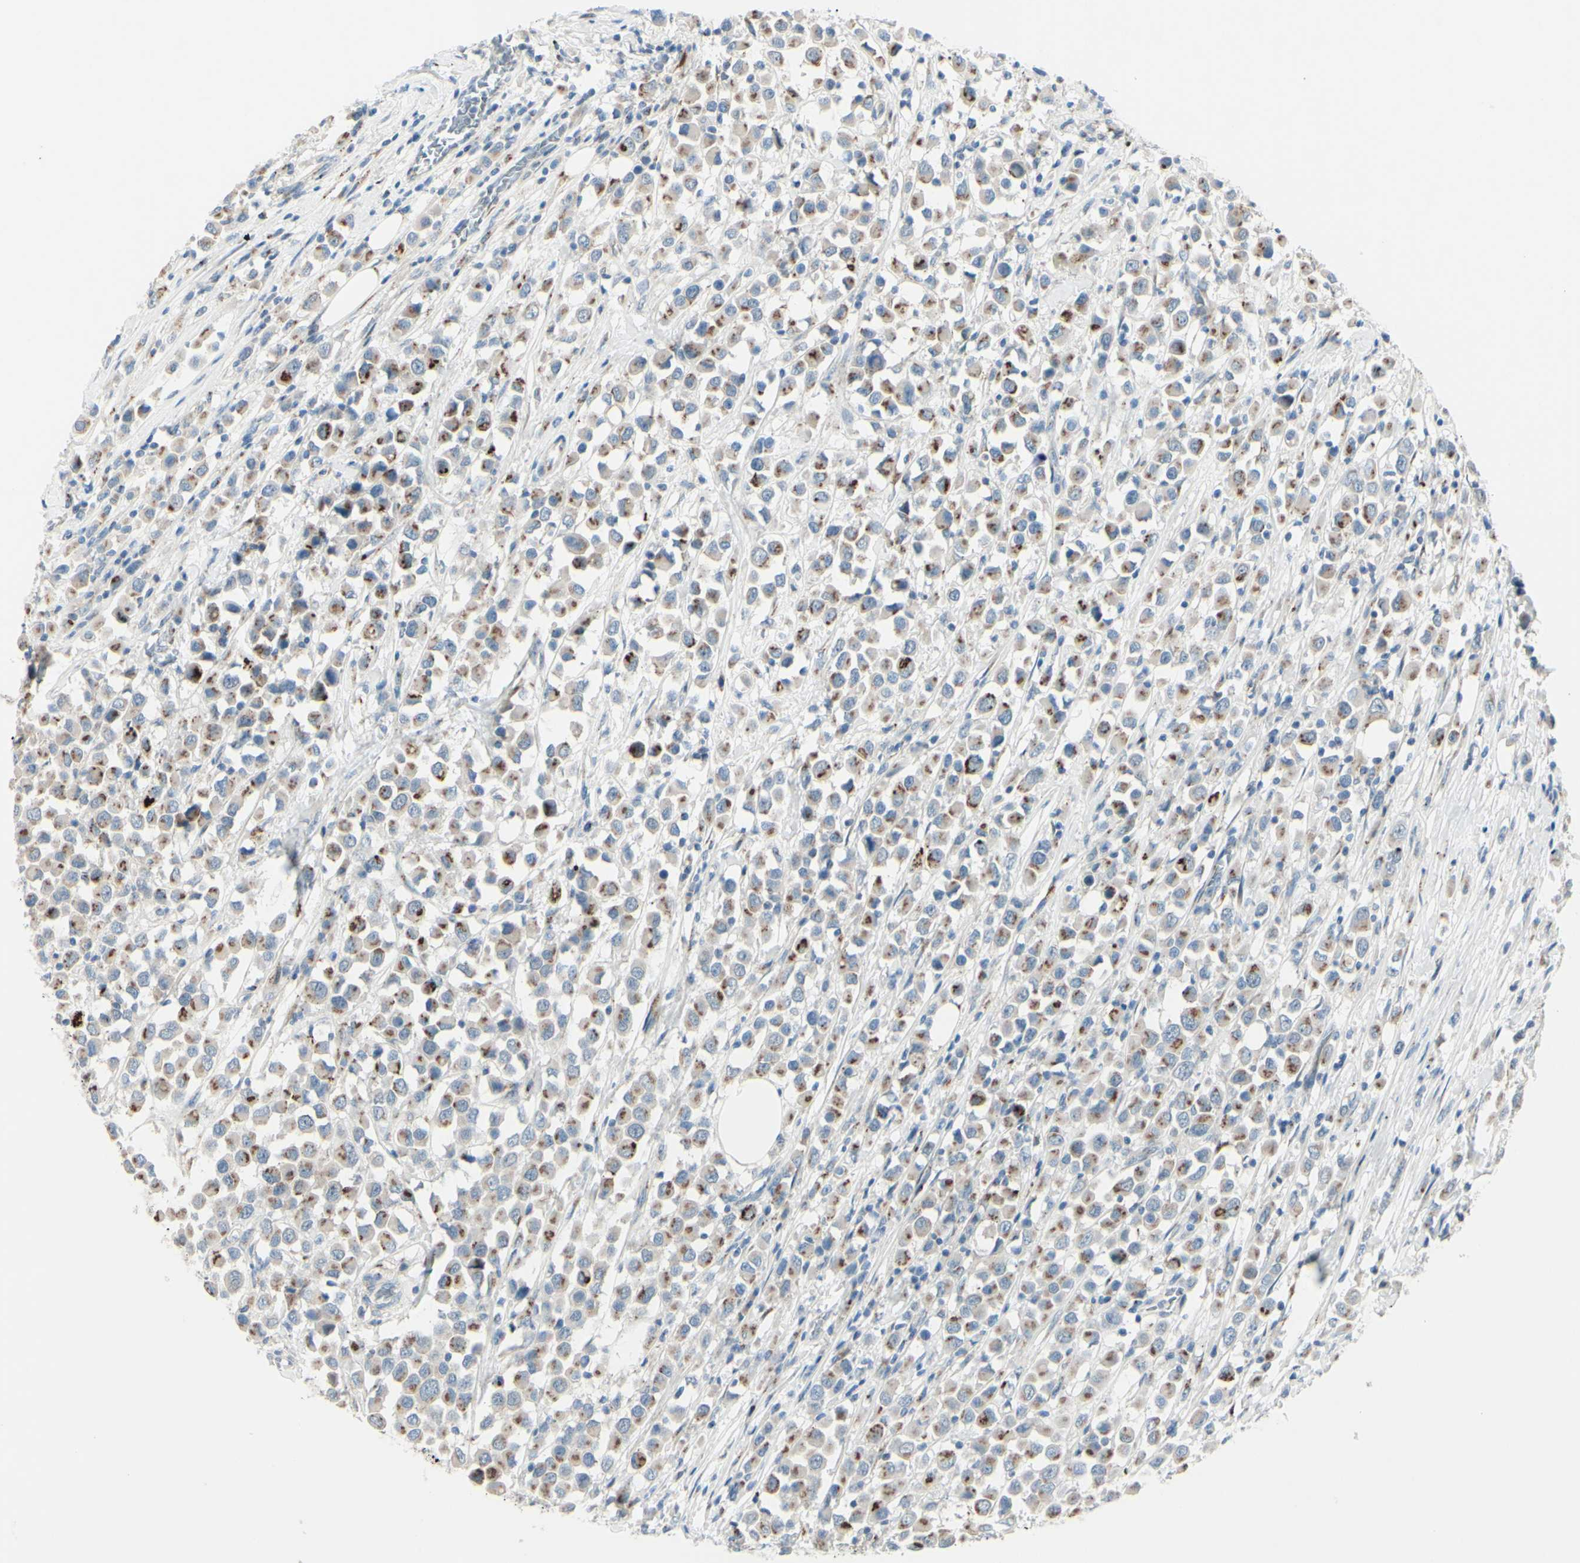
{"staining": {"intensity": "moderate", "quantity": ">75%", "location": "cytoplasmic/membranous"}, "tissue": "breast cancer", "cell_type": "Tumor cells", "image_type": "cancer", "snomed": [{"axis": "morphology", "description": "Duct carcinoma"}, {"axis": "topography", "description": "Breast"}], "caption": "Immunohistochemical staining of breast cancer reveals moderate cytoplasmic/membranous protein positivity in about >75% of tumor cells.", "gene": "B4GALT1", "patient": {"sex": "female", "age": 61}}